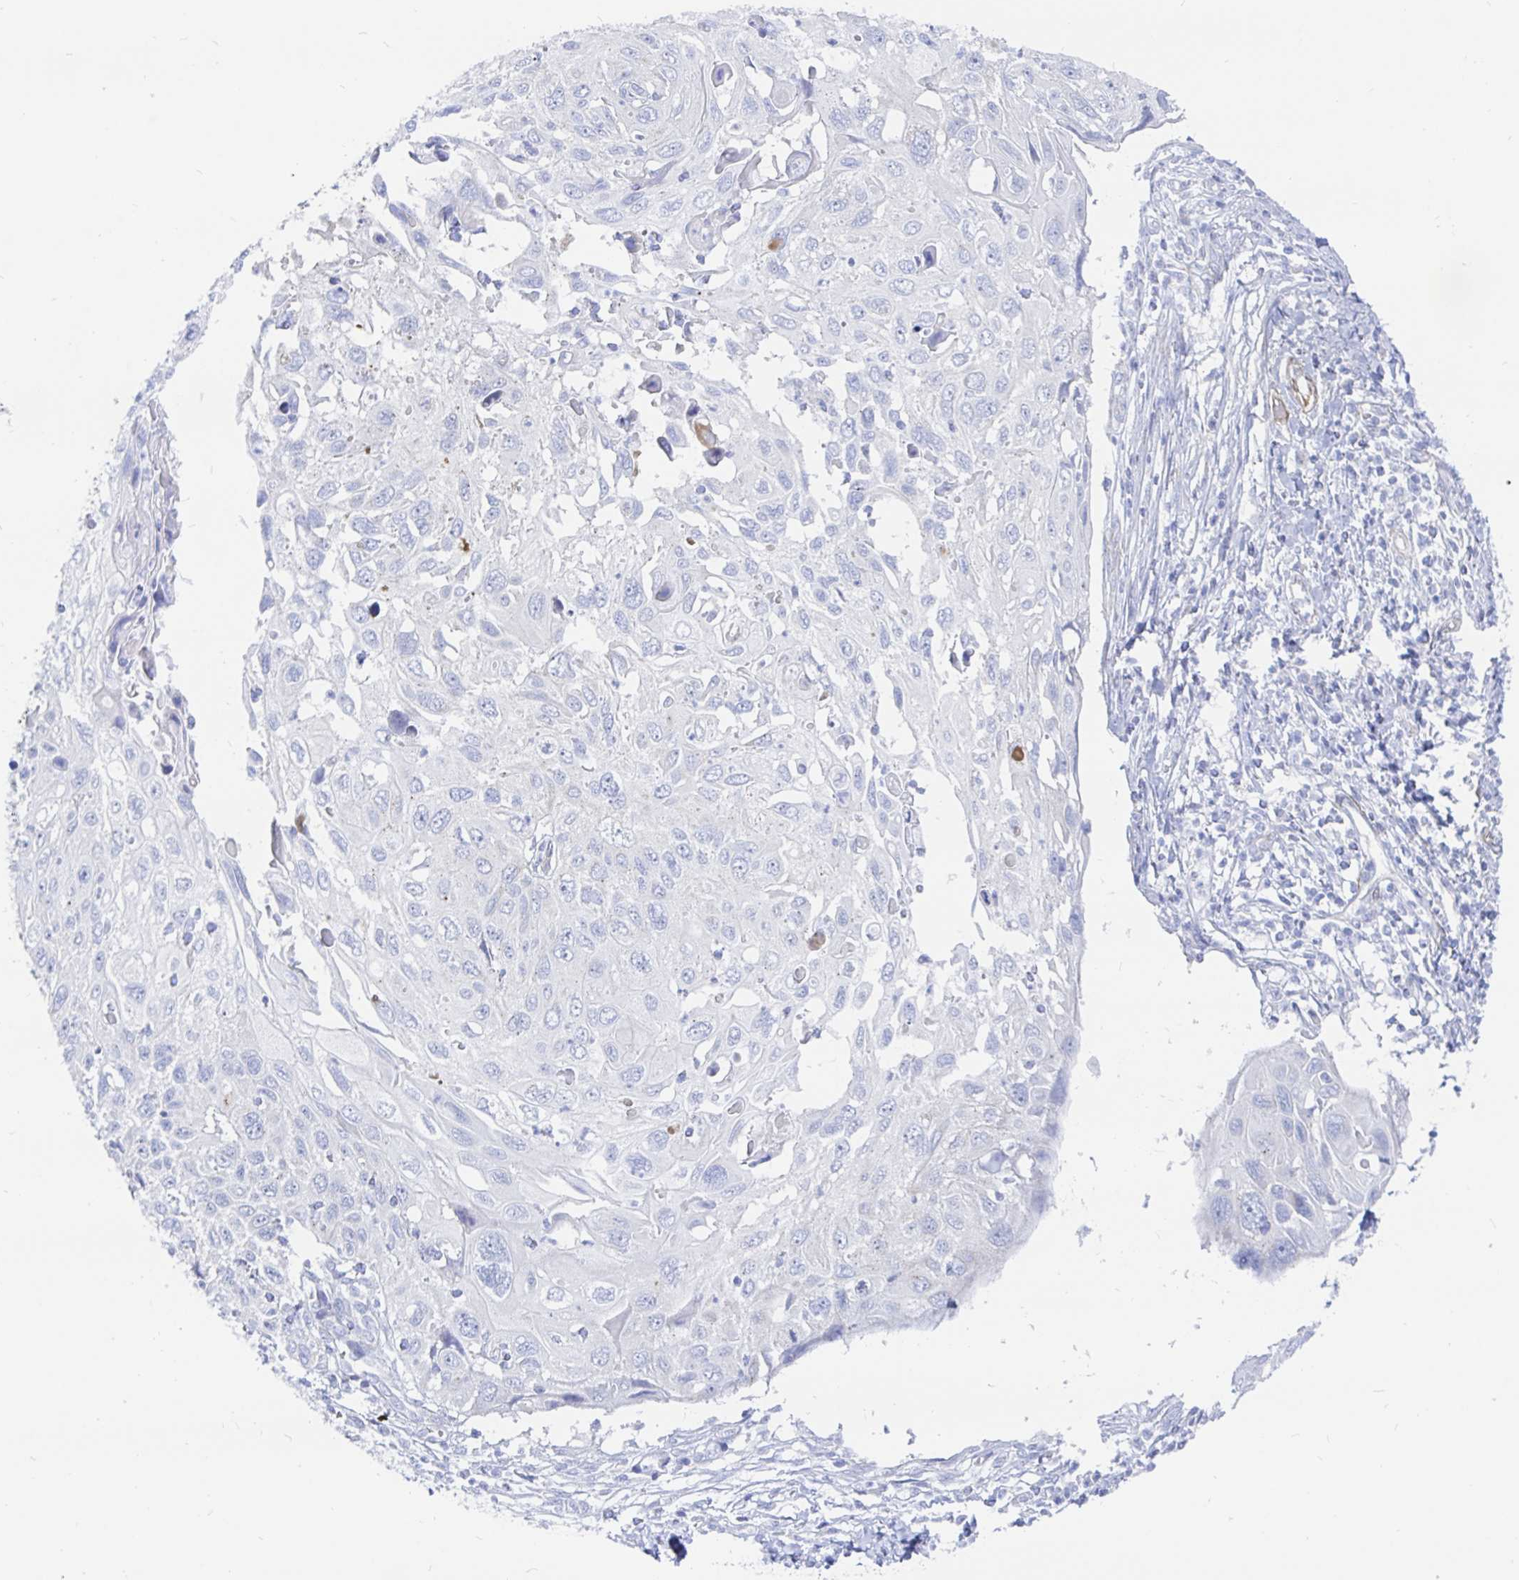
{"staining": {"intensity": "negative", "quantity": "none", "location": "none"}, "tissue": "cervical cancer", "cell_type": "Tumor cells", "image_type": "cancer", "snomed": [{"axis": "morphology", "description": "Squamous cell carcinoma, NOS"}, {"axis": "topography", "description": "Cervix"}], "caption": "Tumor cells show no significant protein expression in cervical squamous cell carcinoma.", "gene": "COX16", "patient": {"sex": "female", "age": 70}}